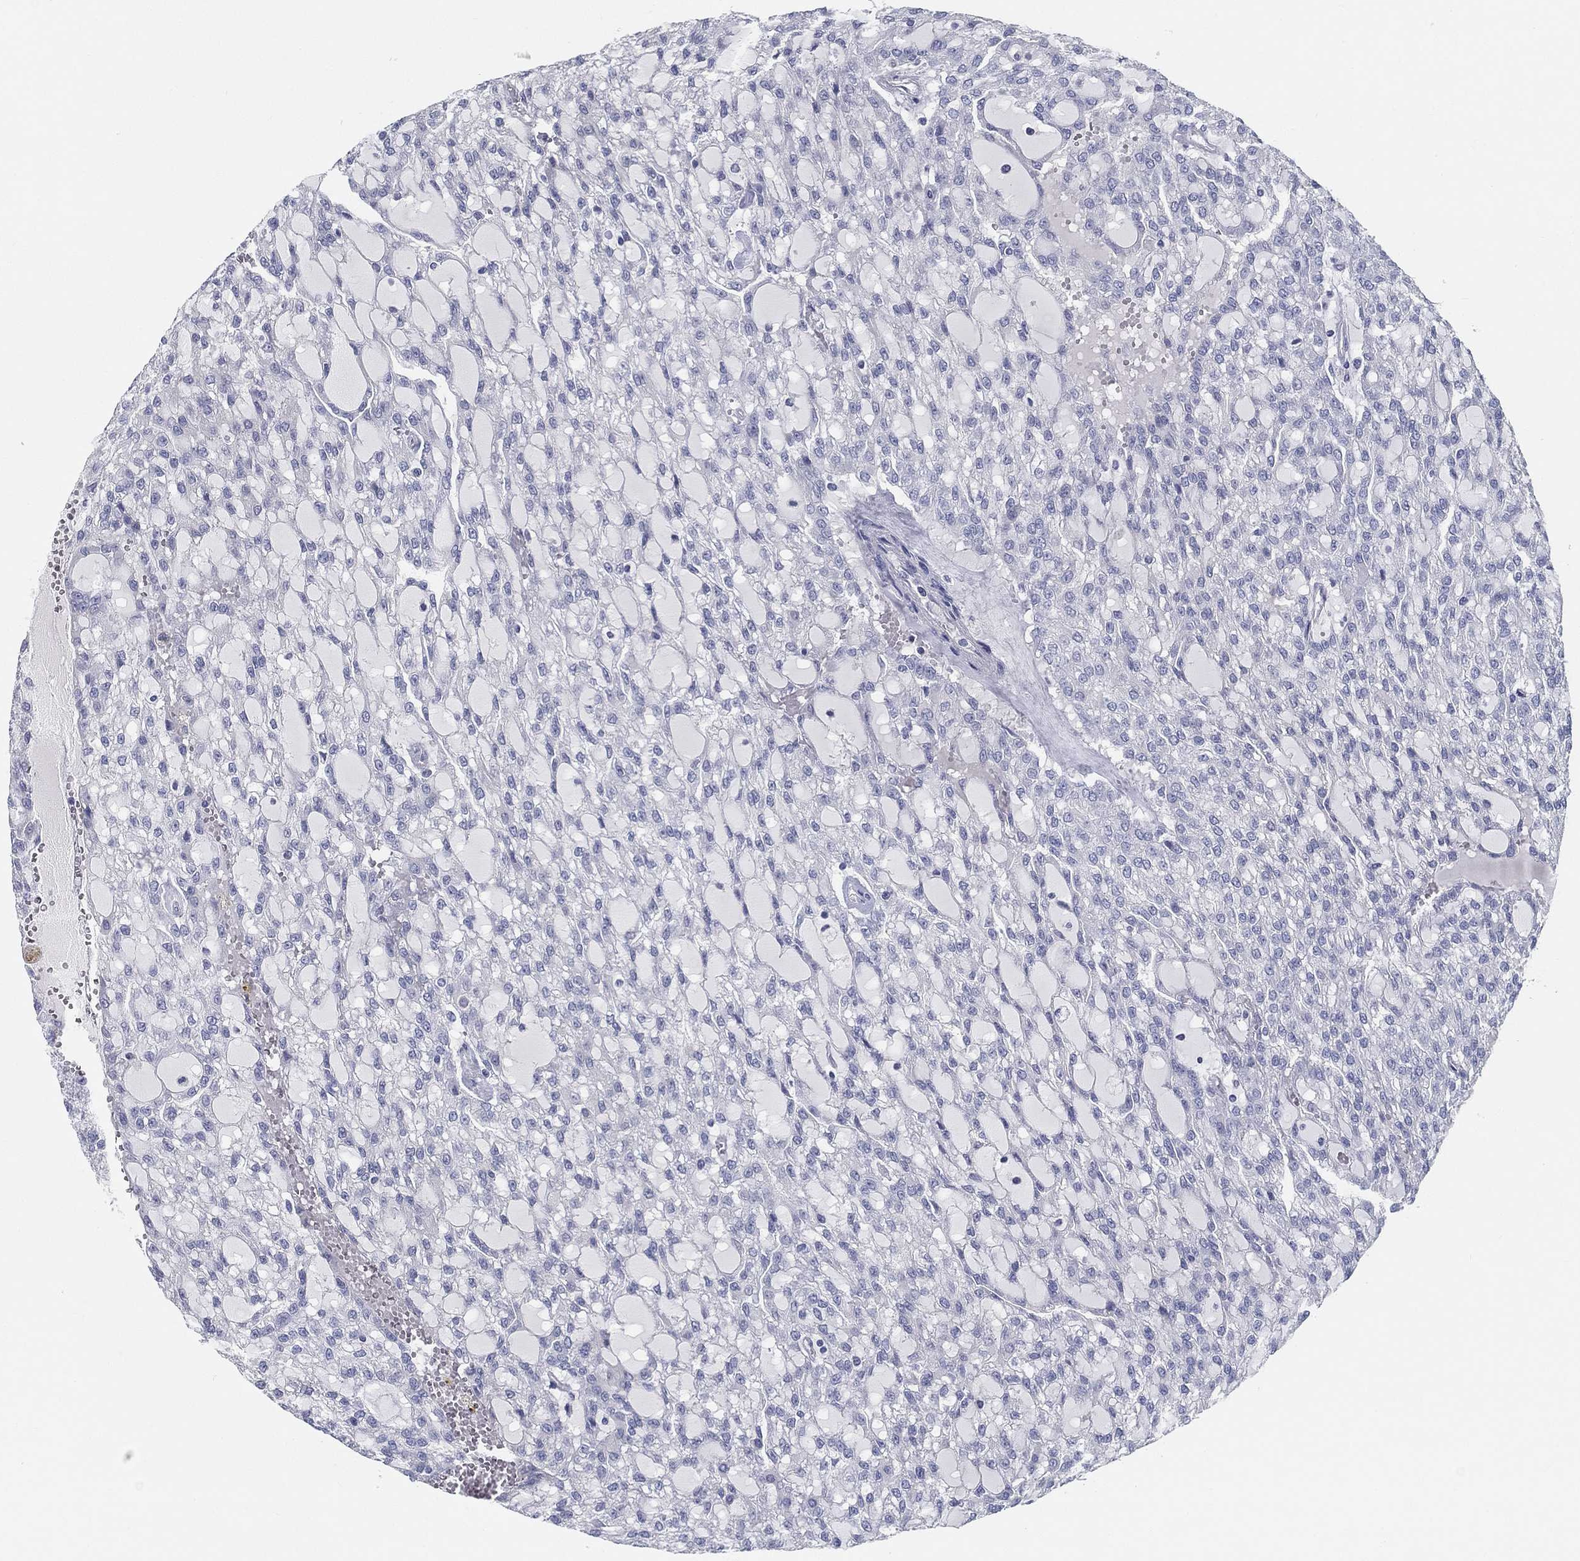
{"staining": {"intensity": "negative", "quantity": "none", "location": "none"}, "tissue": "renal cancer", "cell_type": "Tumor cells", "image_type": "cancer", "snomed": [{"axis": "morphology", "description": "Adenocarcinoma, NOS"}, {"axis": "topography", "description": "Kidney"}], "caption": "Immunohistochemistry photomicrograph of human adenocarcinoma (renal) stained for a protein (brown), which reveals no positivity in tumor cells.", "gene": "STS", "patient": {"sex": "male", "age": 63}}